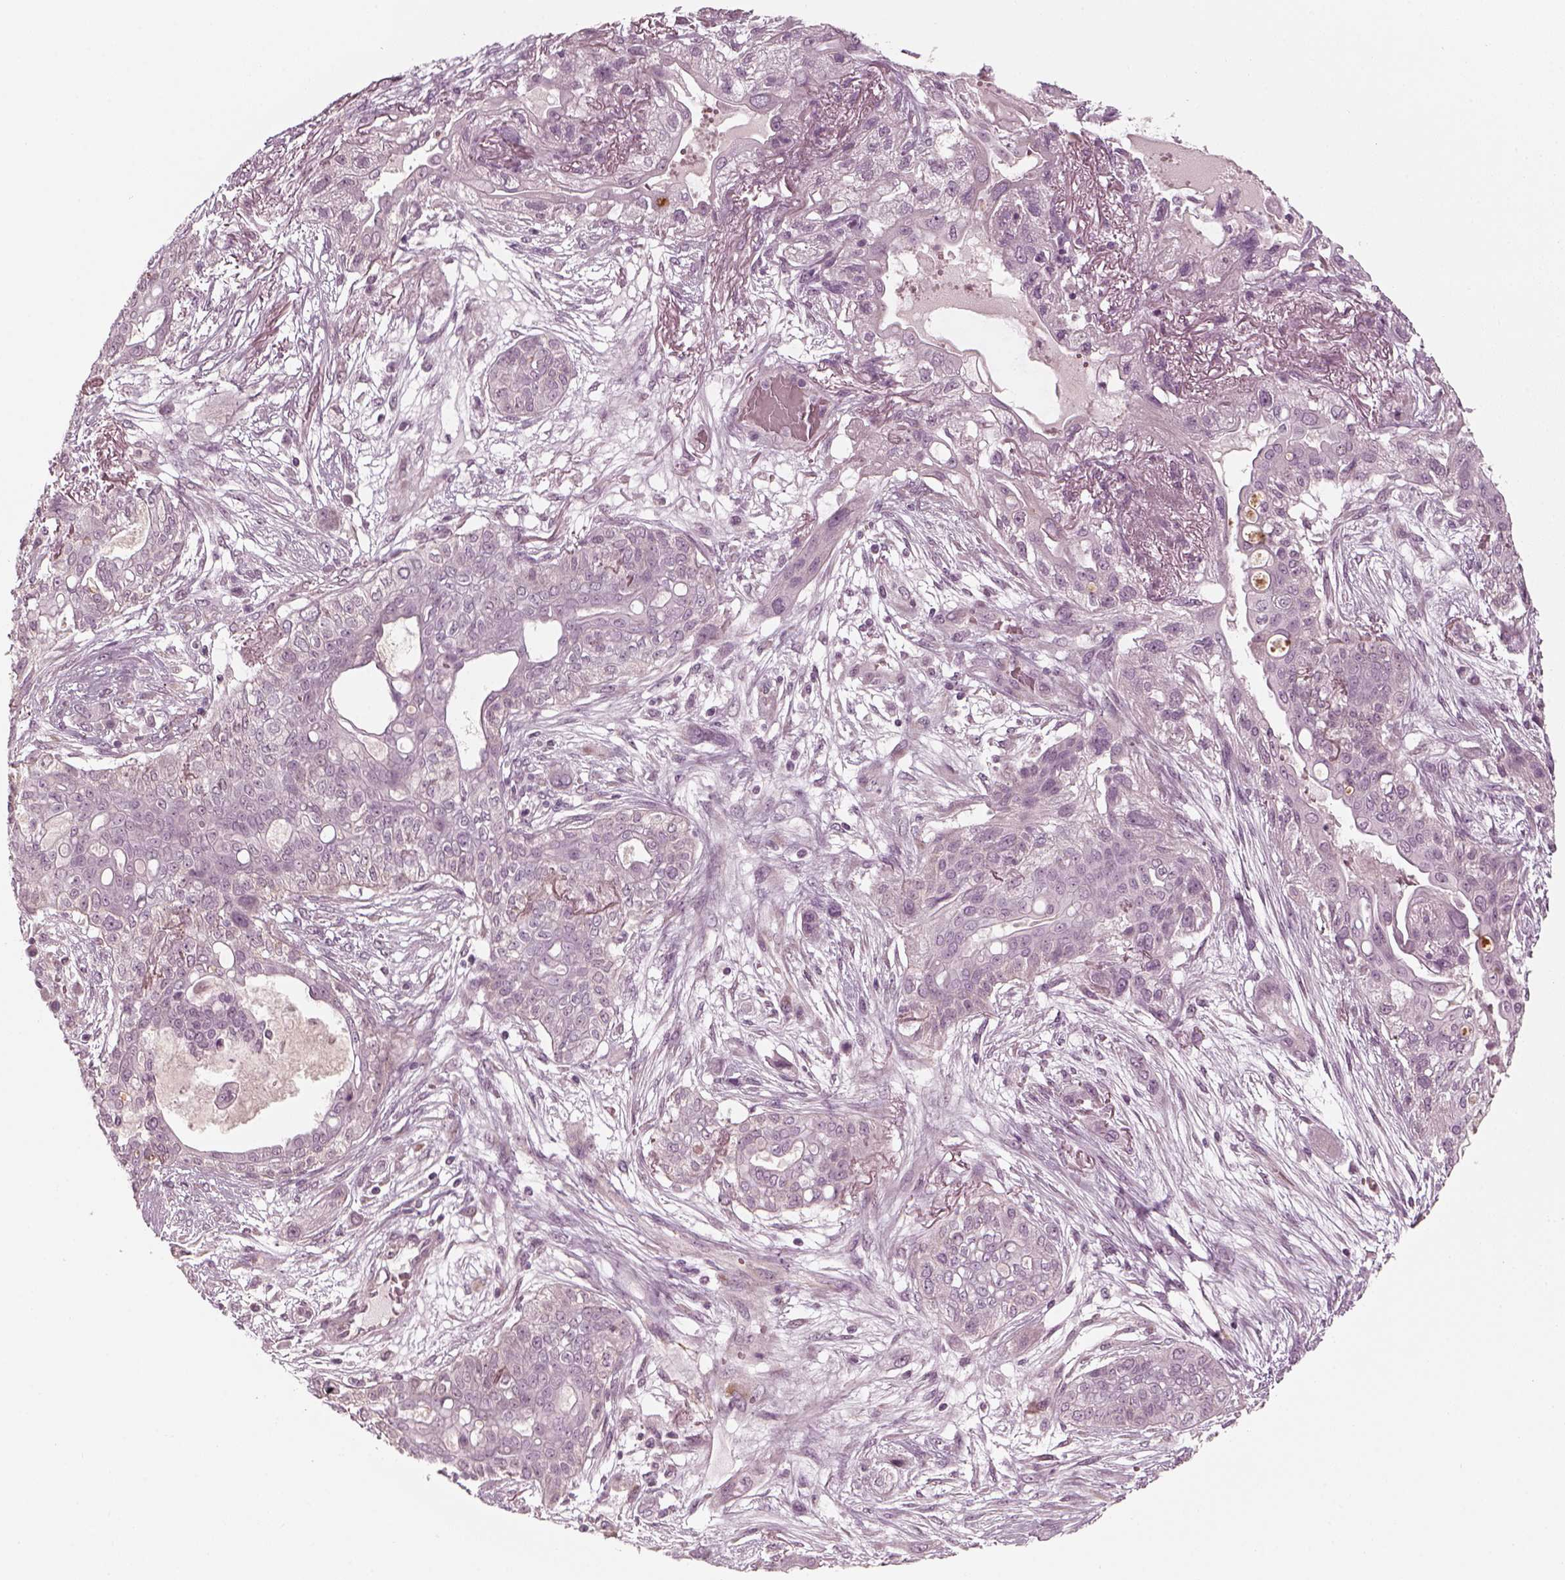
{"staining": {"intensity": "negative", "quantity": "none", "location": "none"}, "tissue": "lung cancer", "cell_type": "Tumor cells", "image_type": "cancer", "snomed": [{"axis": "morphology", "description": "Squamous cell carcinoma, NOS"}, {"axis": "topography", "description": "Lung"}], "caption": "DAB immunohistochemical staining of lung squamous cell carcinoma reveals no significant staining in tumor cells. (DAB immunohistochemistry (IHC), high magnification).", "gene": "LAMB2", "patient": {"sex": "female", "age": 70}}